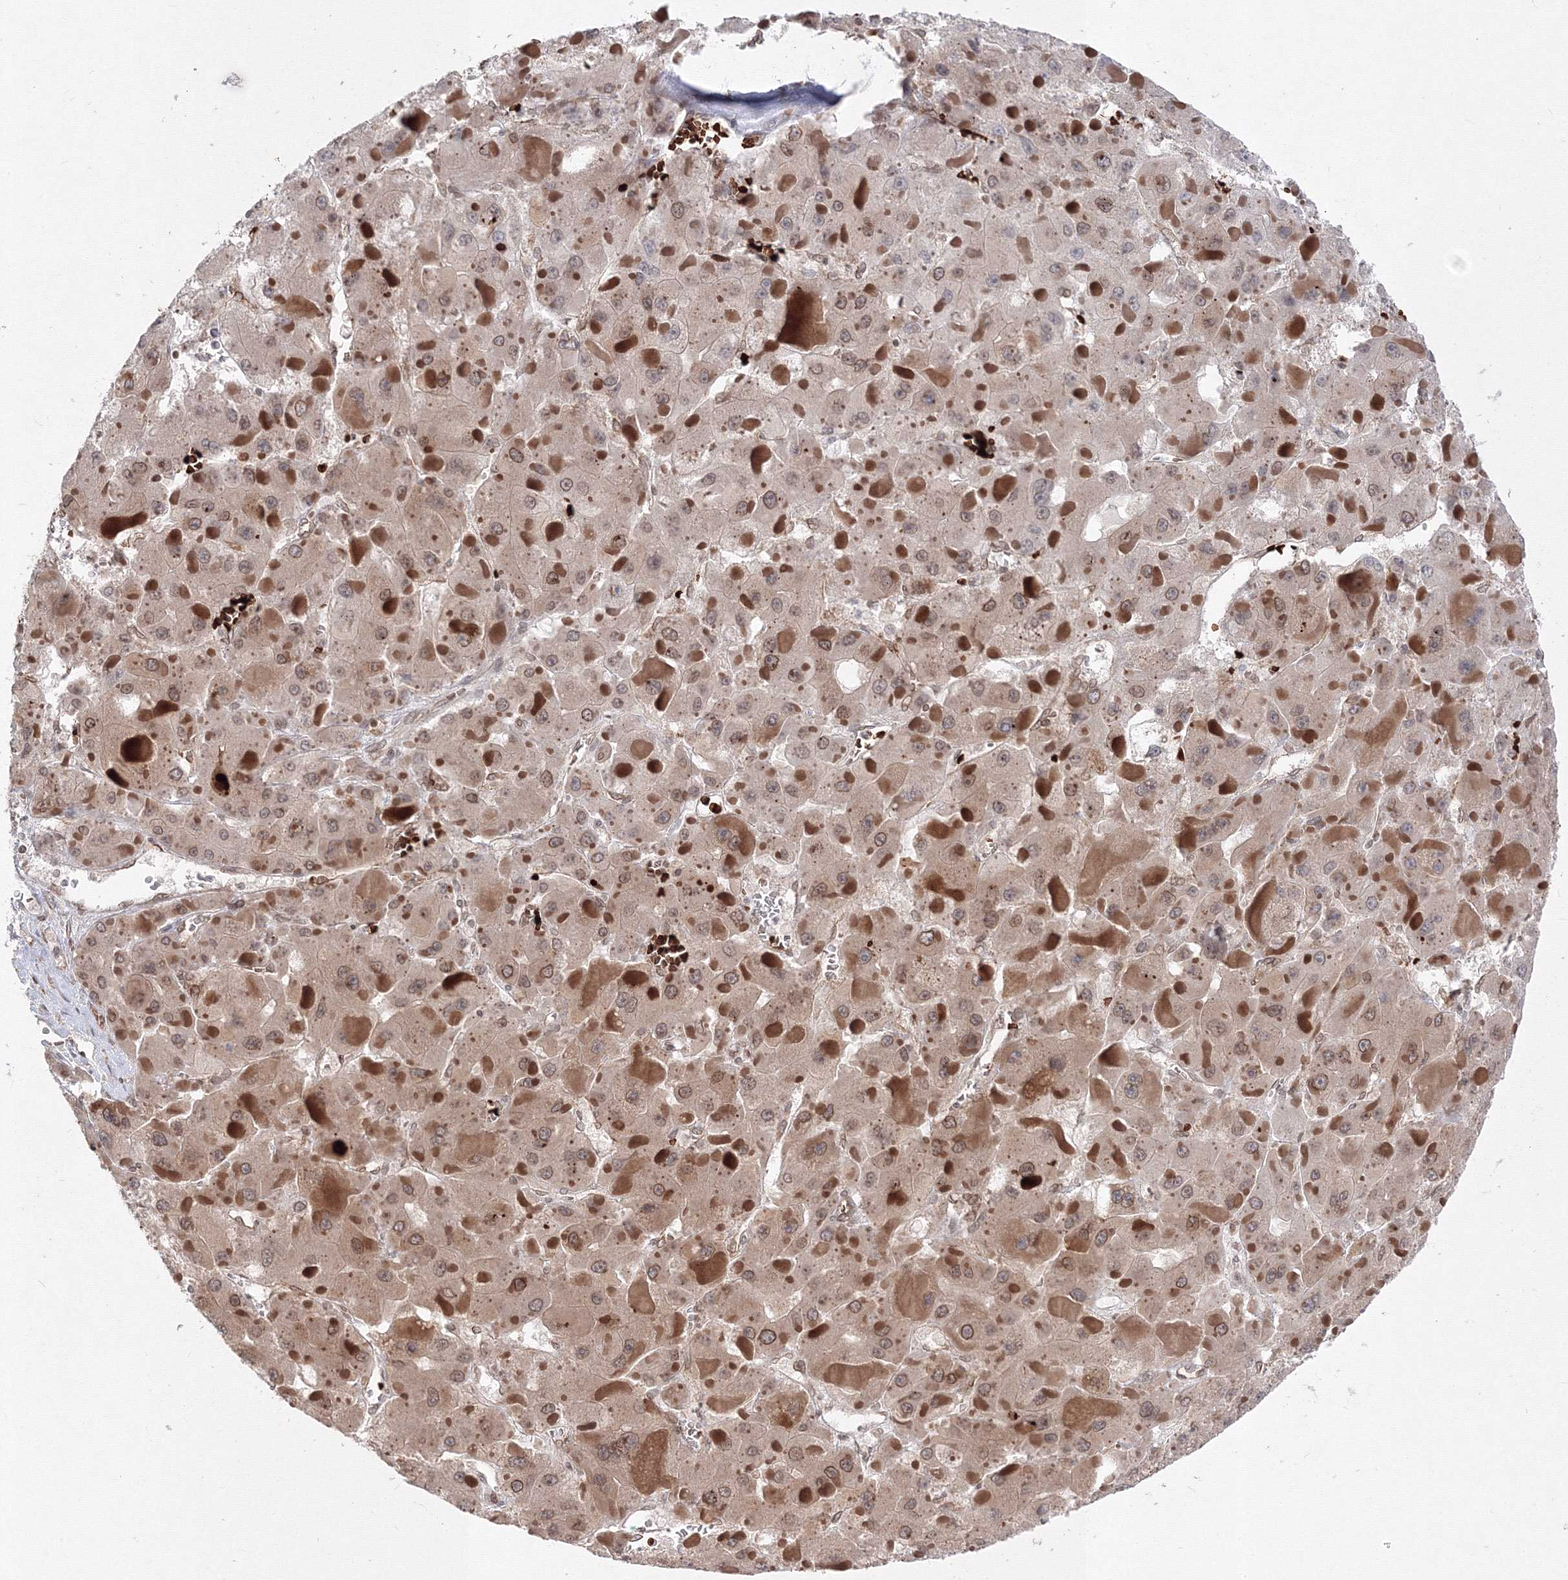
{"staining": {"intensity": "moderate", "quantity": "25%-75%", "location": "cytoplasmic/membranous,nuclear"}, "tissue": "liver cancer", "cell_type": "Tumor cells", "image_type": "cancer", "snomed": [{"axis": "morphology", "description": "Carcinoma, Hepatocellular, NOS"}, {"axis": "topography", "description": "Liver"}], "caption": "A high-resolution micrograph shows IHC staining of liver hepatocellular carcinoma, which exhibits moderate cytoplasmic/membranous and nuclear expression in approximately 25%-75% of tumor cells. The staining was performed using DAB (3,3'-diaminobenzidine) to visualize the protein expression in brown, while the nuclei were stained in blue with hematoxylin (Magnification: 20x).", "gene": "DNAJB2", "patient": {"sex": "female", "age": 73}}